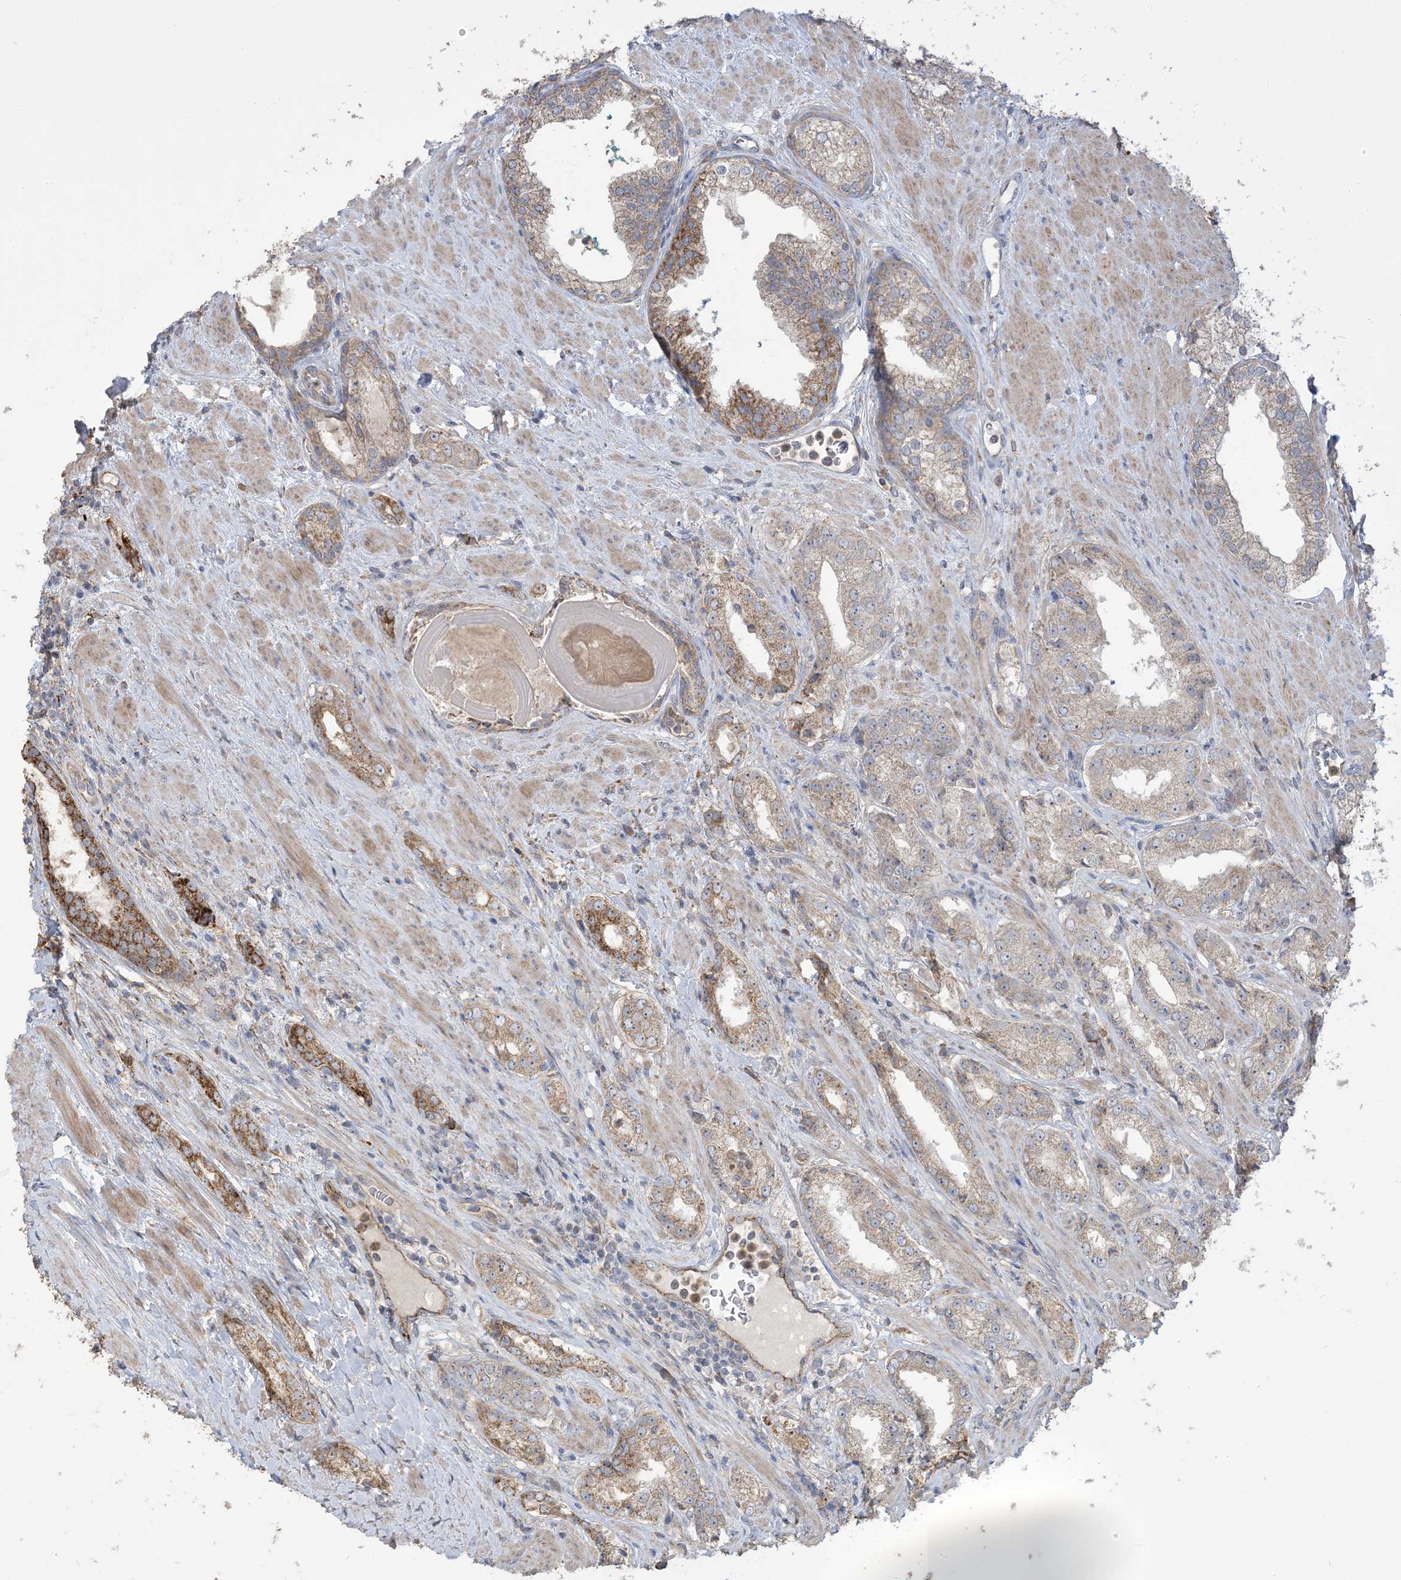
{"staining": {"intensity": "moderate", "quantity": "<25%", "location": "cytoplasmic/membranous"}, "tissue": "prostate cancer", "cell_type": "Tumor cells", "image_type": "cancer", "snomed": [{"axis": "morphology", "description": "Adenocarcinoma, Low grade"}, {"axis": "topography", "description": "Prostate"}], "caption": "Protein expression analysis of prostate cancer shows moderate cytoplasmic/membranous staining in about <25% of tumor cells.", "gene": "KLHL18", "patient": {"sex": "male", "age": 67}}